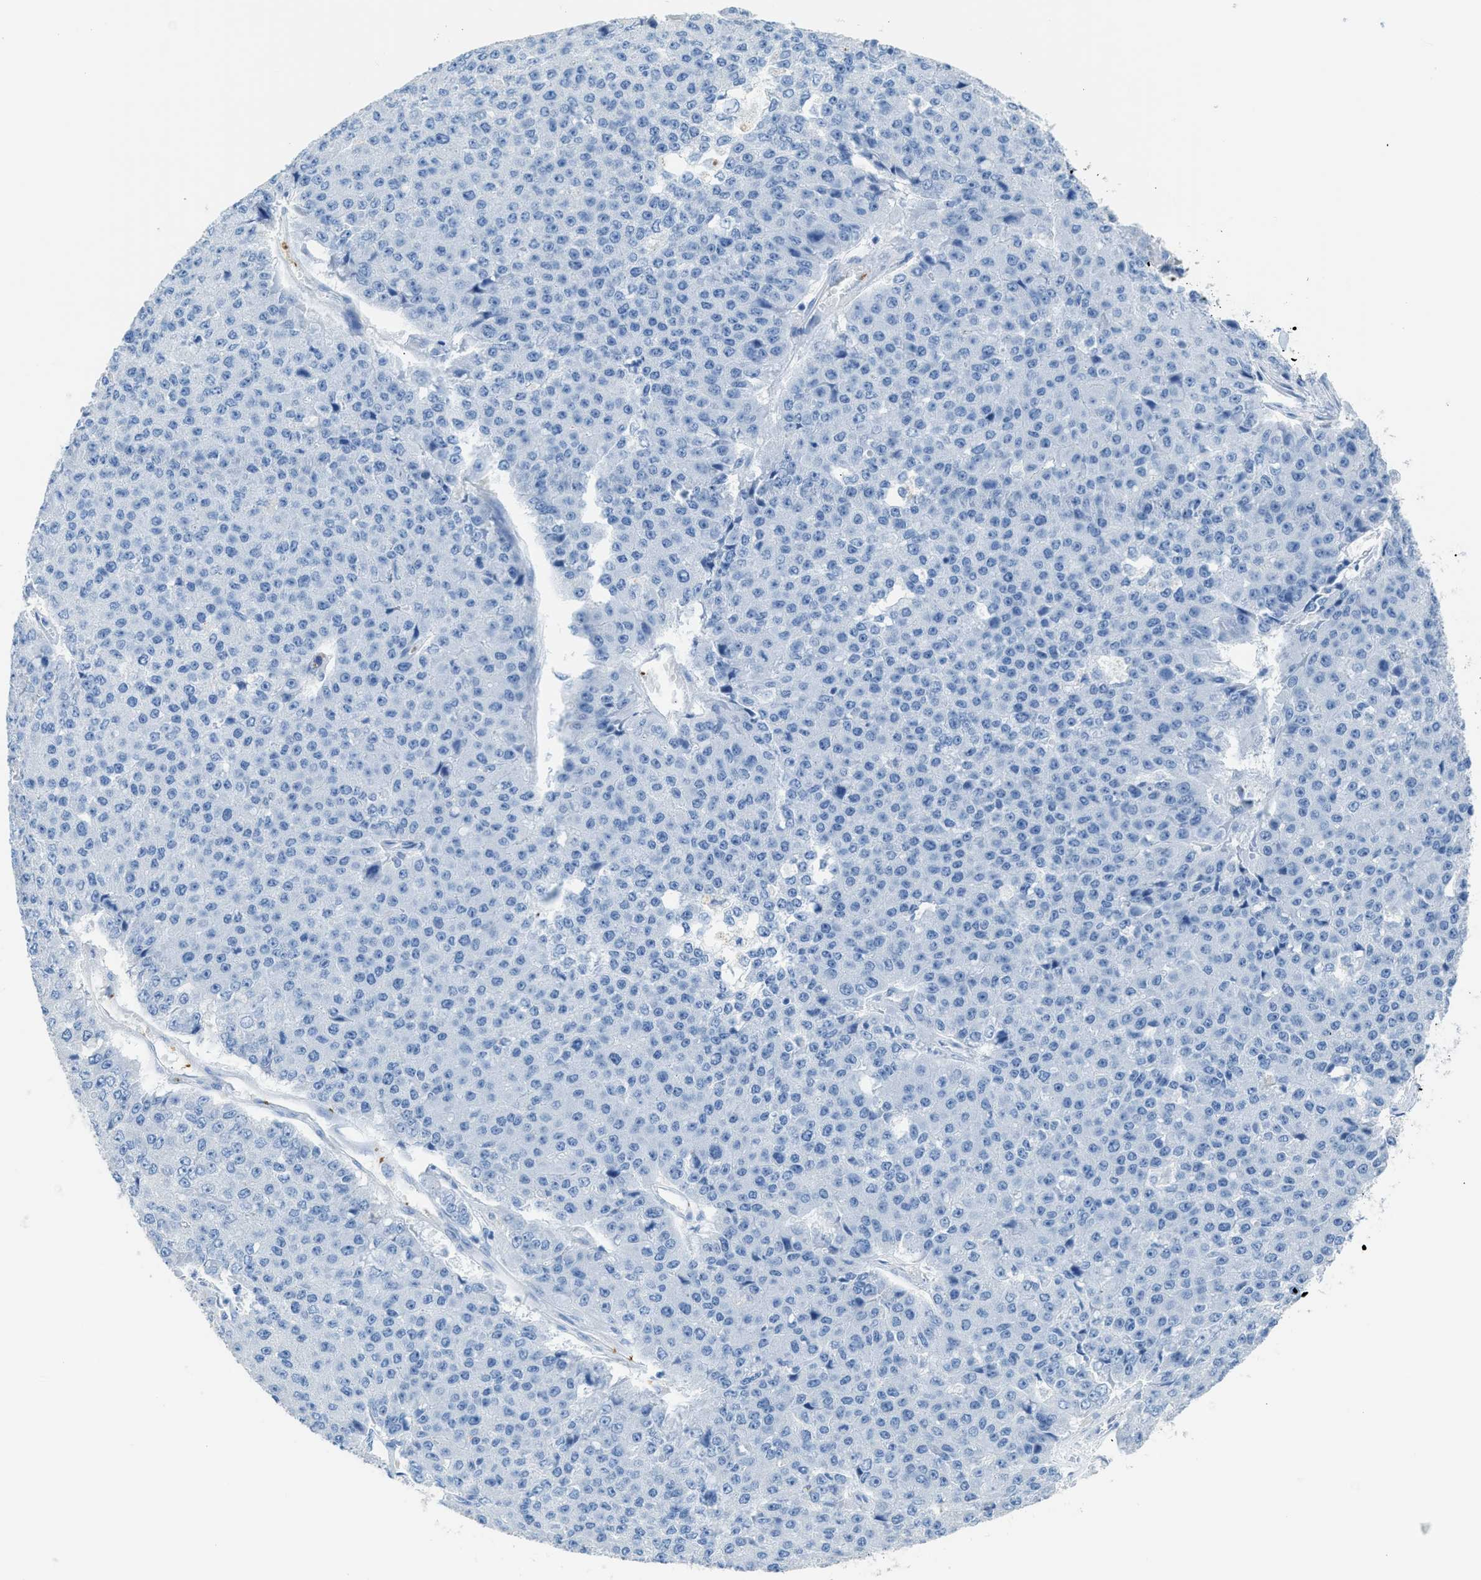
{"staining": {"intensity": "negative", "quantity": "none", "location": "none"}, "tissue": "pancreatic cancer", "cell_type": "Tumor cells", "image_type": "cancer", "snomed": [{"axis": "morphology", "description": "Adenocarcinoma, NOS"}, {"axis": "topography", "description": "Pancreas"}], "caption": "Tumor cells show no significant protein staining in pancreatic cancer.", "gene": "FAIM2", "patient": {"sex": "male", "age": 50}}